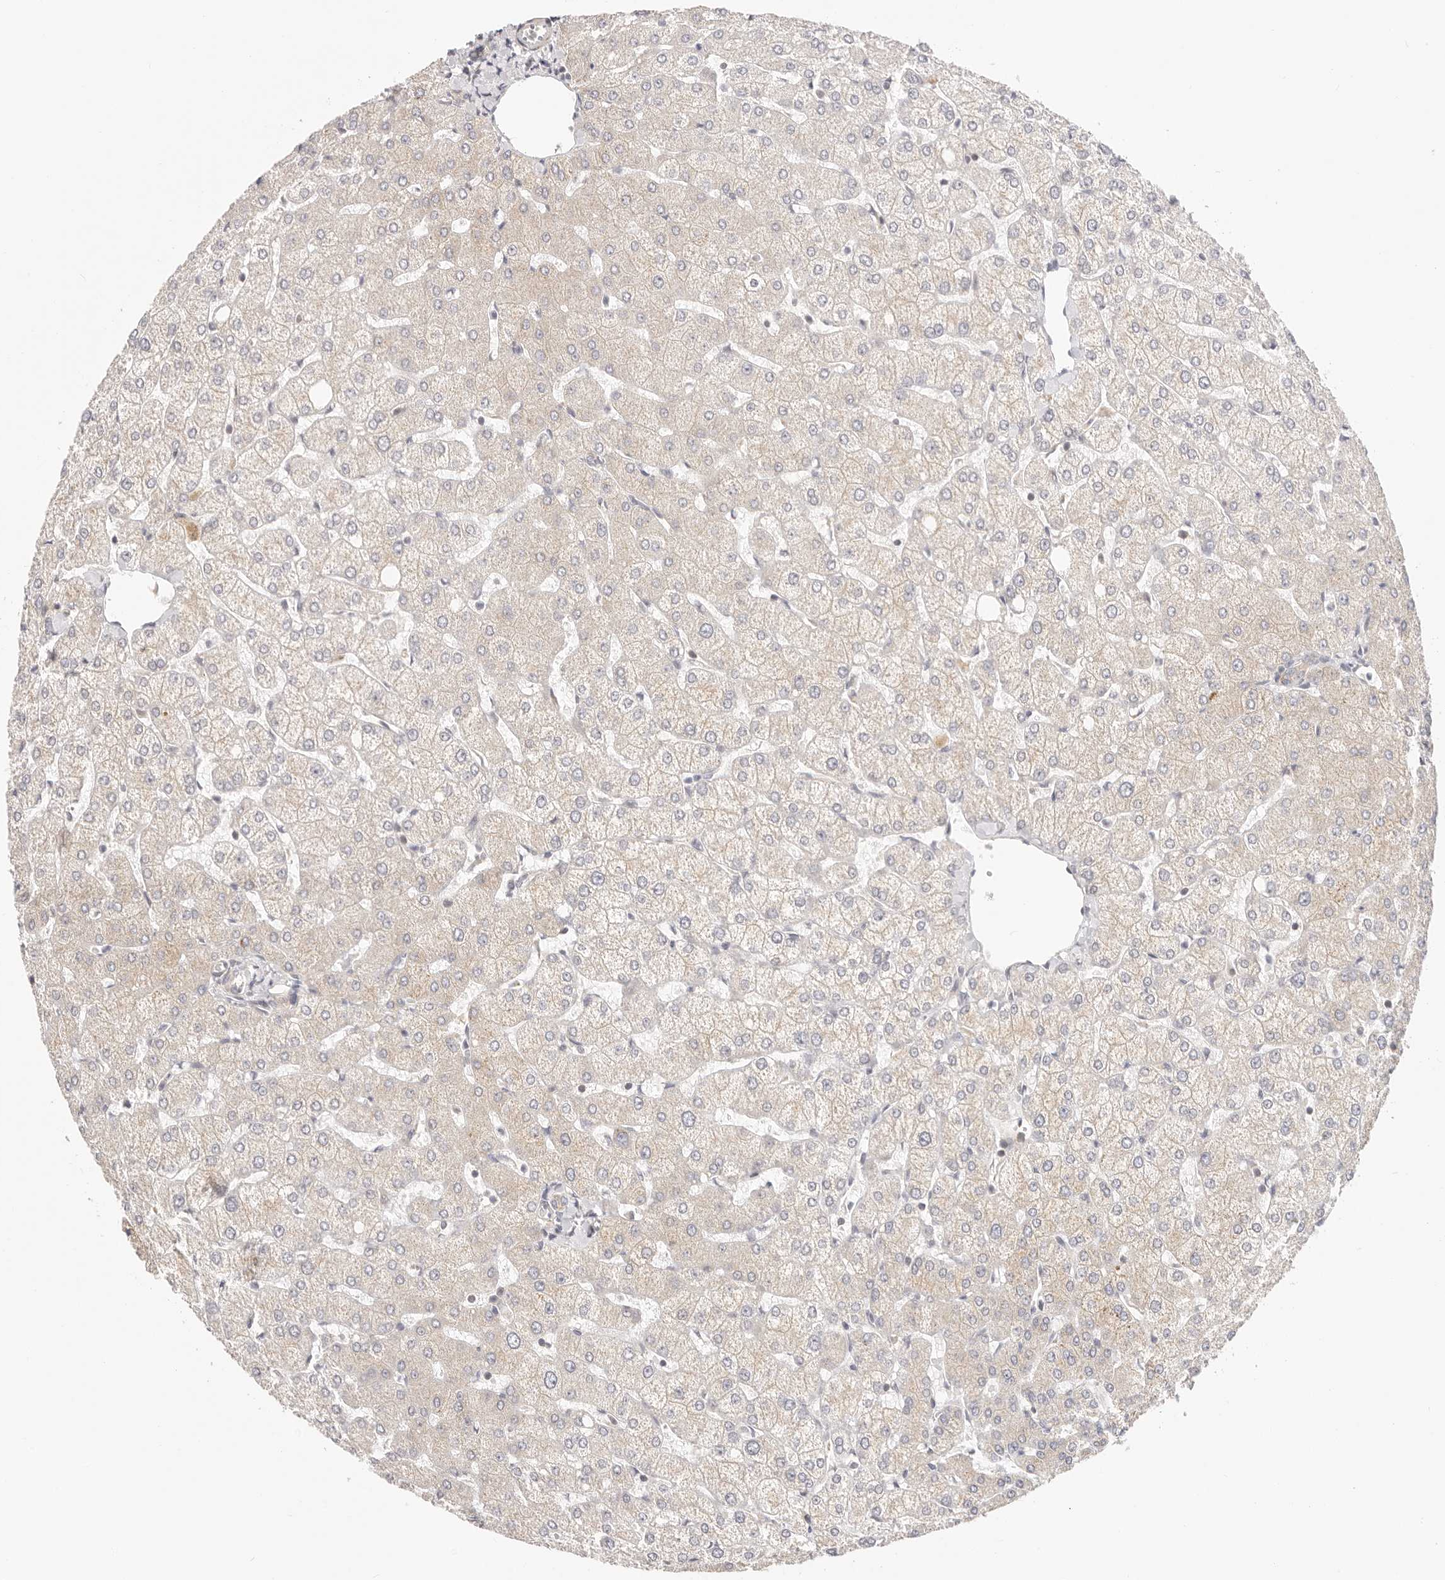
{"staining": {"intensity": "negative", "quantity": "none", "location": "none"}, "tissue": "liver", "cell_type": "Cholangiocytes", "image_type": "normal", "snomed": [{"axis": "morphology", "description": "Normal tissue, NOS"}, {"axis": "topography", "description": "Liver"}], "caption": "IHC micrograph of unremarkable liver stained for a protein (brown), which reveals no positivity in cholangiocytes. (Brightfield microscopy of DAB (3,3'-diaminobenzidine) IHC at high magnification).", "gene": "KCMF1", "patient": {"sex": "female", "age": 54}}